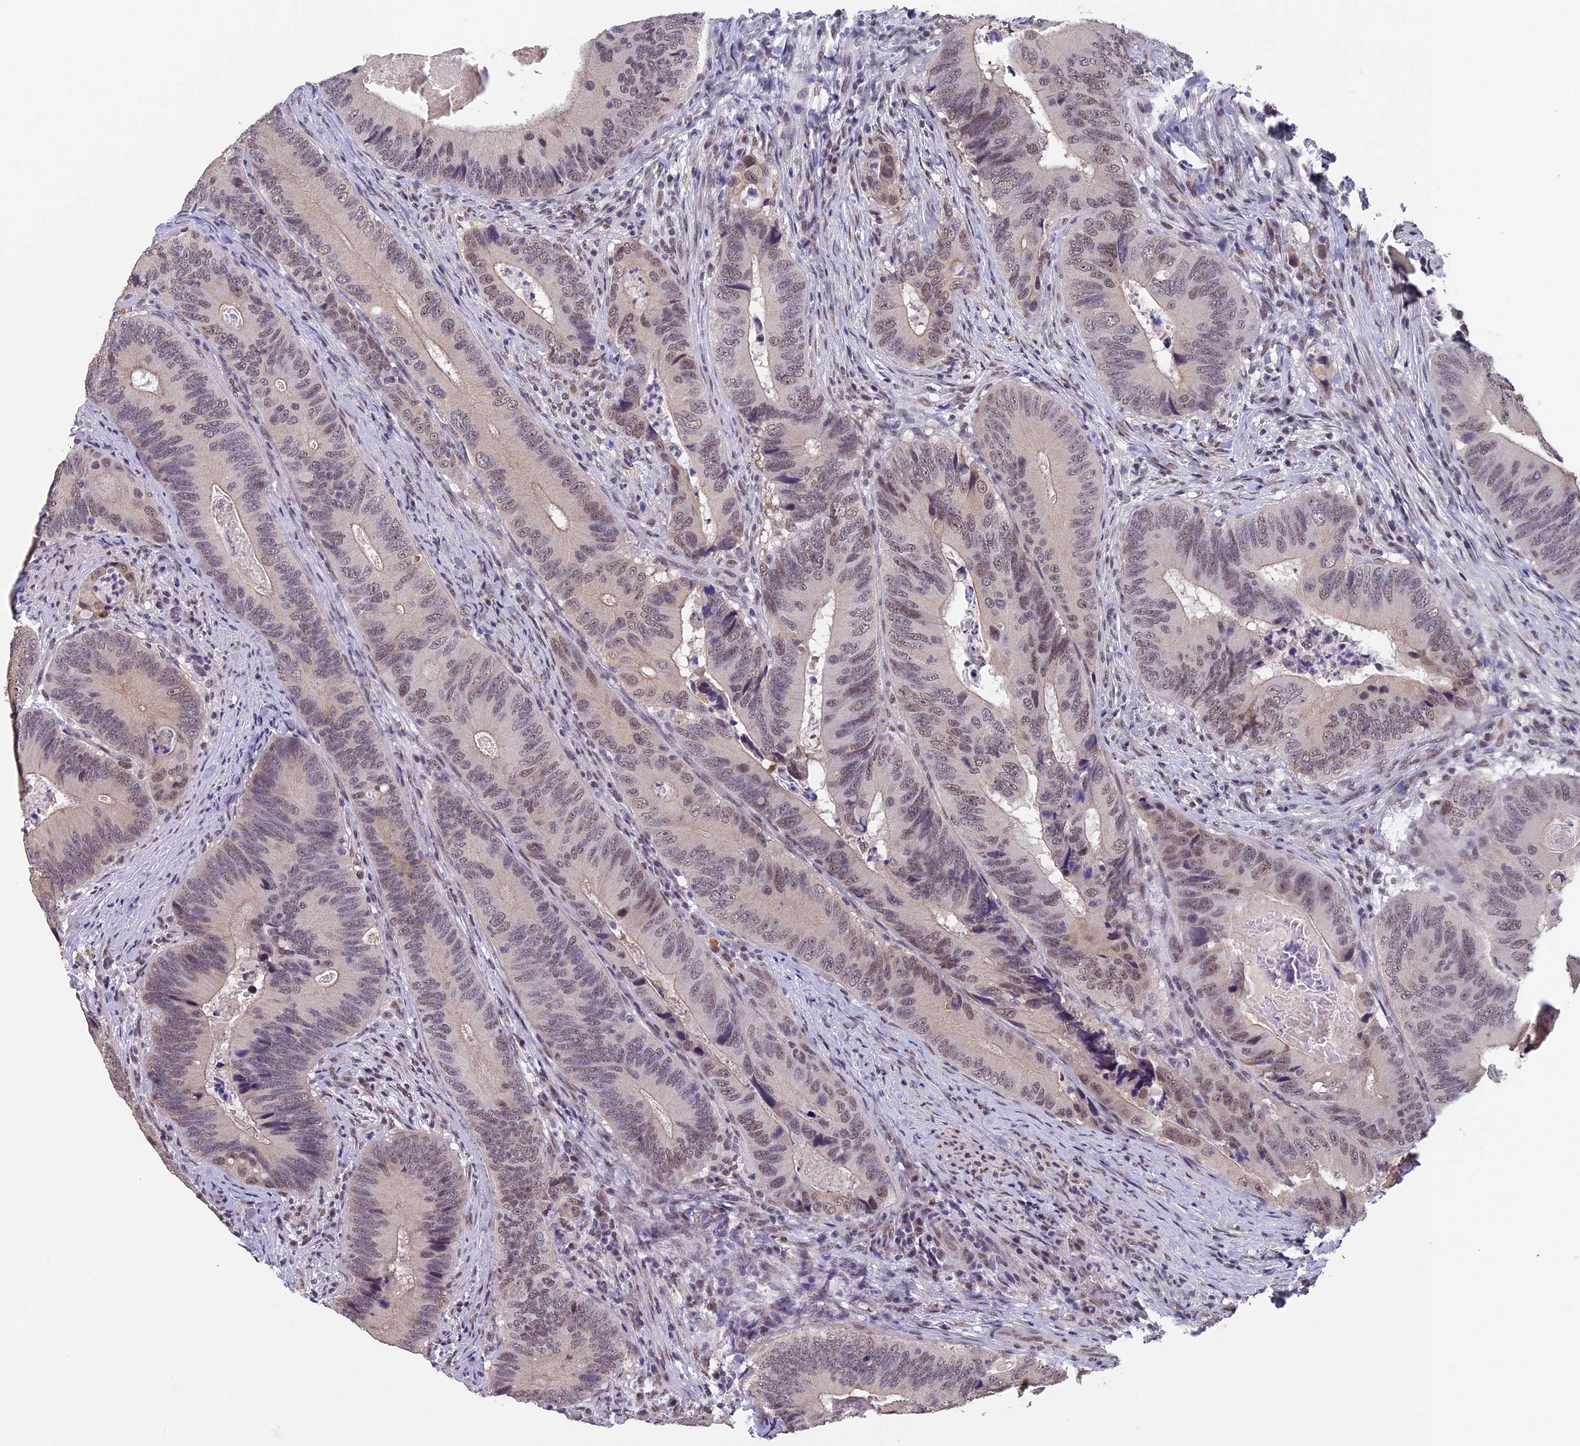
{"staining": {"intensity": "moderate", "quantity": "25%-75%", "location": "nuclear"}, "tissue": "colorectal cancer", "cell_type": "Tumor cells", "image_type": "cancer", "snomed": [{"axis": "morphology", "description": "Adenocarcinoma, NOS"}, {"axis": "topography", "description": "Colon"}], "caption": "Moderate nuclear staining is seen in about 25%-75% of tumor cells in colorectal cancer (adenocarcinoma).", "gene": "RNF40", "patient": {"sex": "male", "age": 84}}